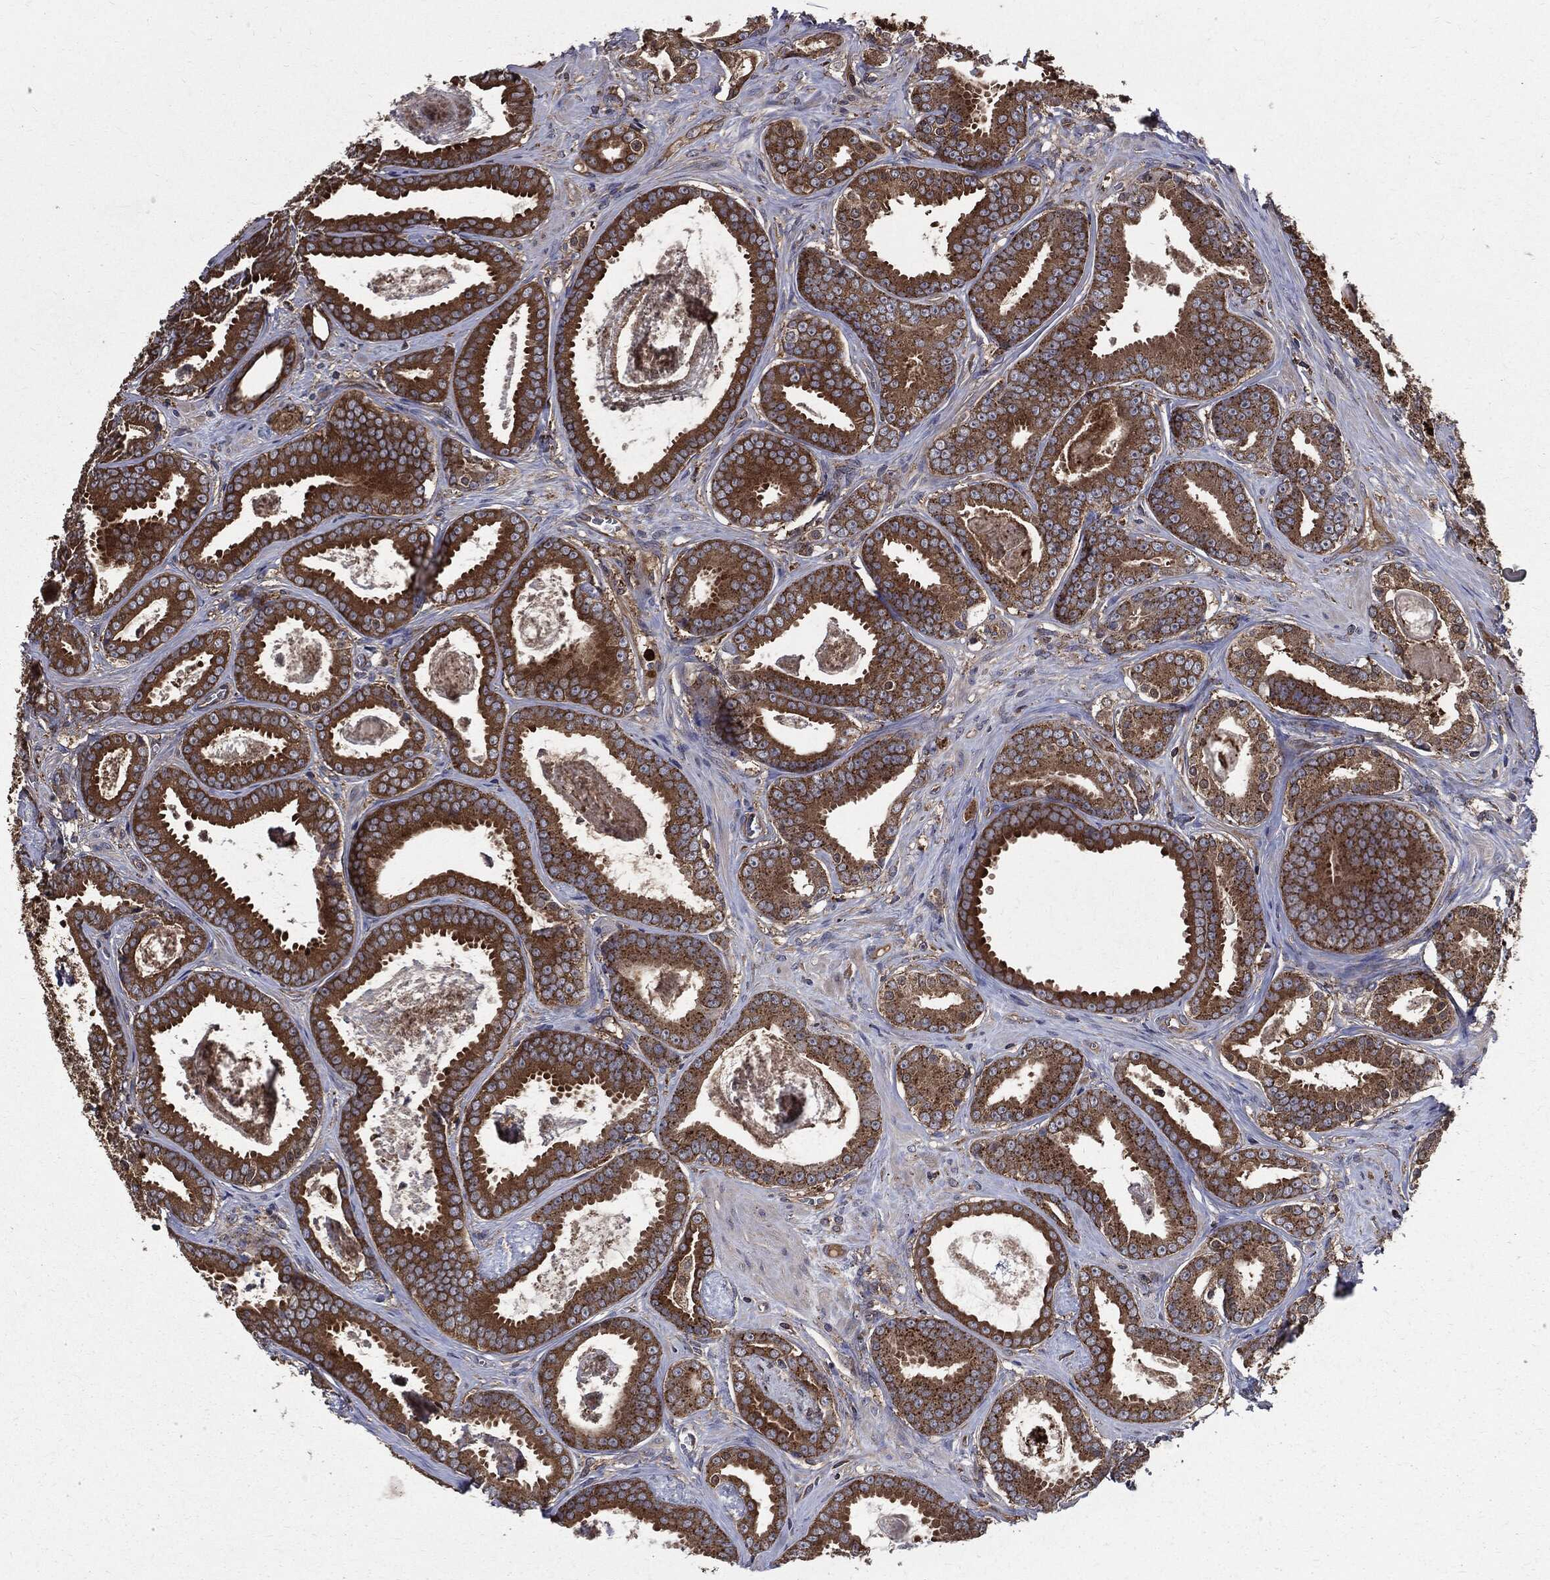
{"staining": {"intensity": "strong", "quantity": "25%-75%", "location": "cytoplasmic/membranous"}, "tissue": "prostate cancer", "cell_type": "Tumor cells", "image_type": "cancer", "snomed": [{"axis": "morphology", "description": "Adenocarcinoma, NOS"}, {"axis": "topography", "description": "Prostate"}], "caption": "A histopathology image of human prostate cancer (adenocarcinoma) stained for a protein demonstrates strong cytoplasmic/membranous brown staining in tumor cells.", "gene": "PDCD6IP", "patient": {"sex": "male", "age": 61}}